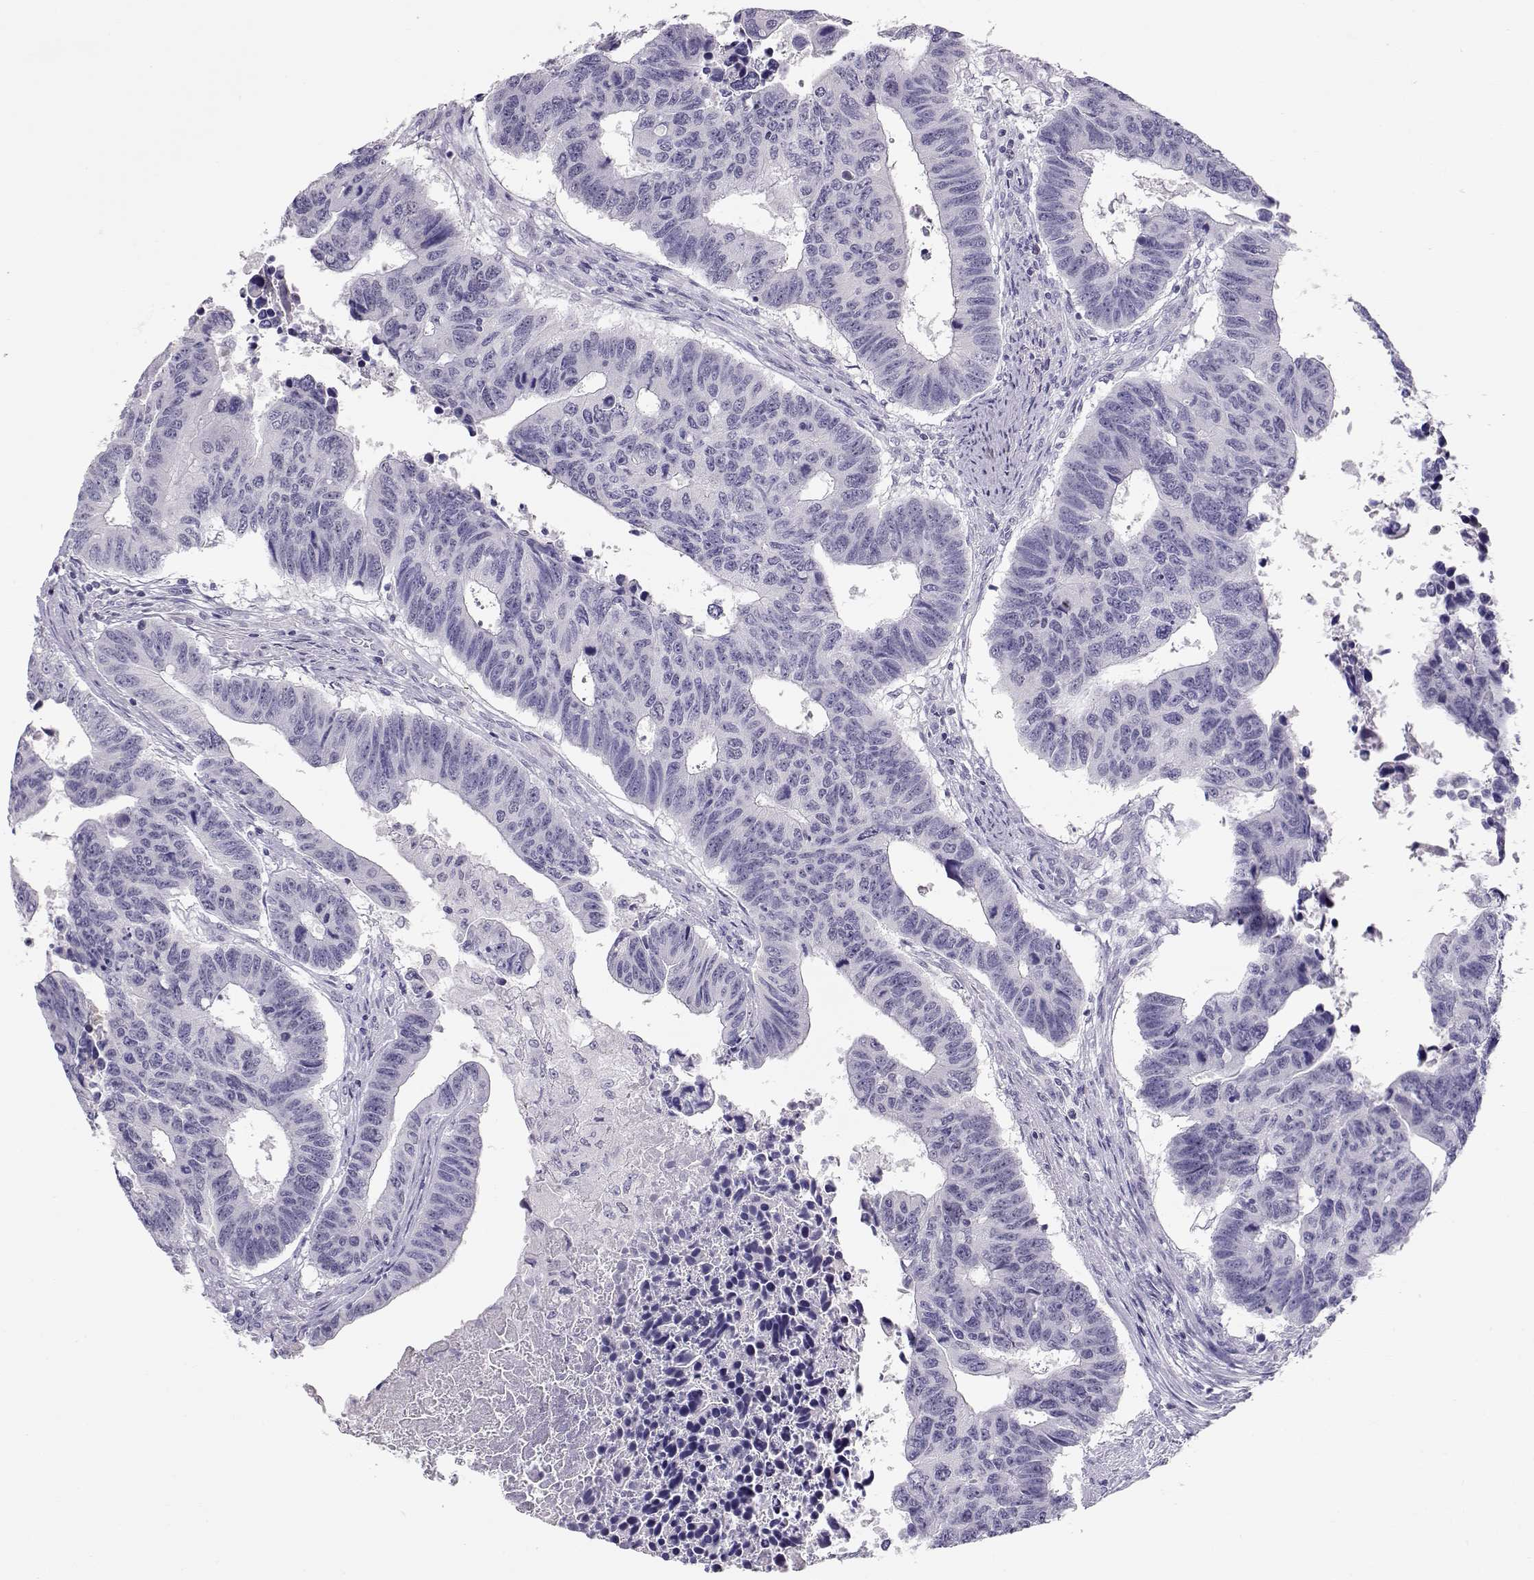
{"staining": {"intensity": "negative", "quantity": "none", "location": "none"}, "tissue": "colorectal cancer", "cell_type": "Tumor cells", "image_type": "cancer", "snomed": [{"axis": "morphology", "description": "Adenocarcinoma, NOS"}, {"axis": "topography", "description": "Rectum"}], "caption": "The photomicrograph exhibits no significant positivity in tumor cells of colorectal adenocarcinoma.", "gene": "OPN5", "patient": {"sex": "female", "age": 85}}